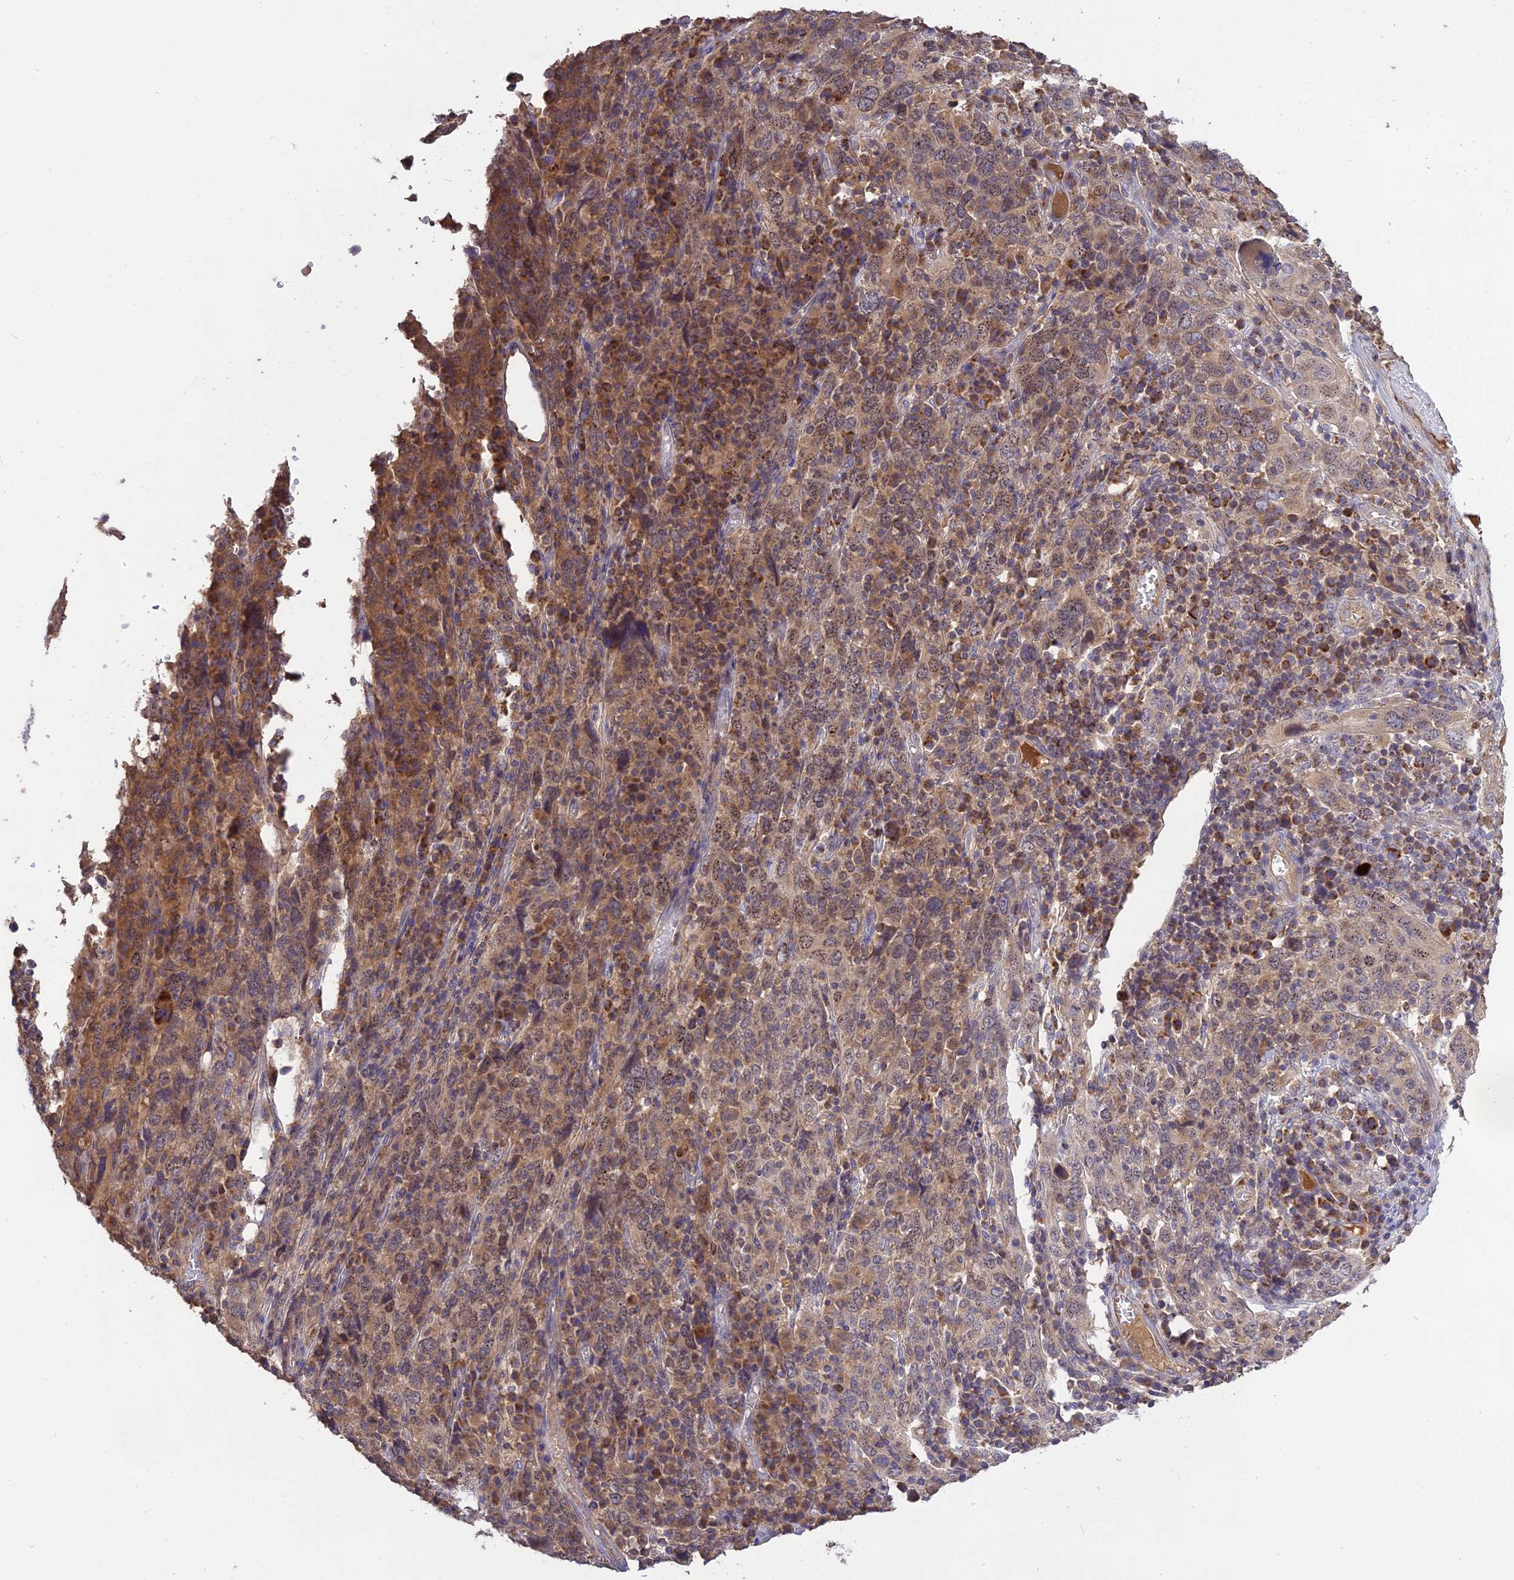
{"staining": {"intensity": "moderate", "quantity": ">75%", "location": "cytoplasmic/membranous,nuclear"}, "tissue": "cervical cancer", "cell_type": "Tumor cells", "image_type": "cancer", "snomed": [{"axis": "morphology", "description": "Squamous cell carcinoma, NOS"}, {"axis": "topography", "description": "Cervix"}], "caption": "The micrograph shows immunohistochemical staining of cervical squamous cell carcinoma. There is moderate cytoplasmic/membranous and nuclear expression is identified in approximately >75% of tumor cells. The staining was performed using DAB to visualize the protein expression in brown, while the nuclei were stained in blue with hematoxylin (Magnification: 20x).", "gene": "NUDT8", "patient": {"sex": "female", "age": 46}}